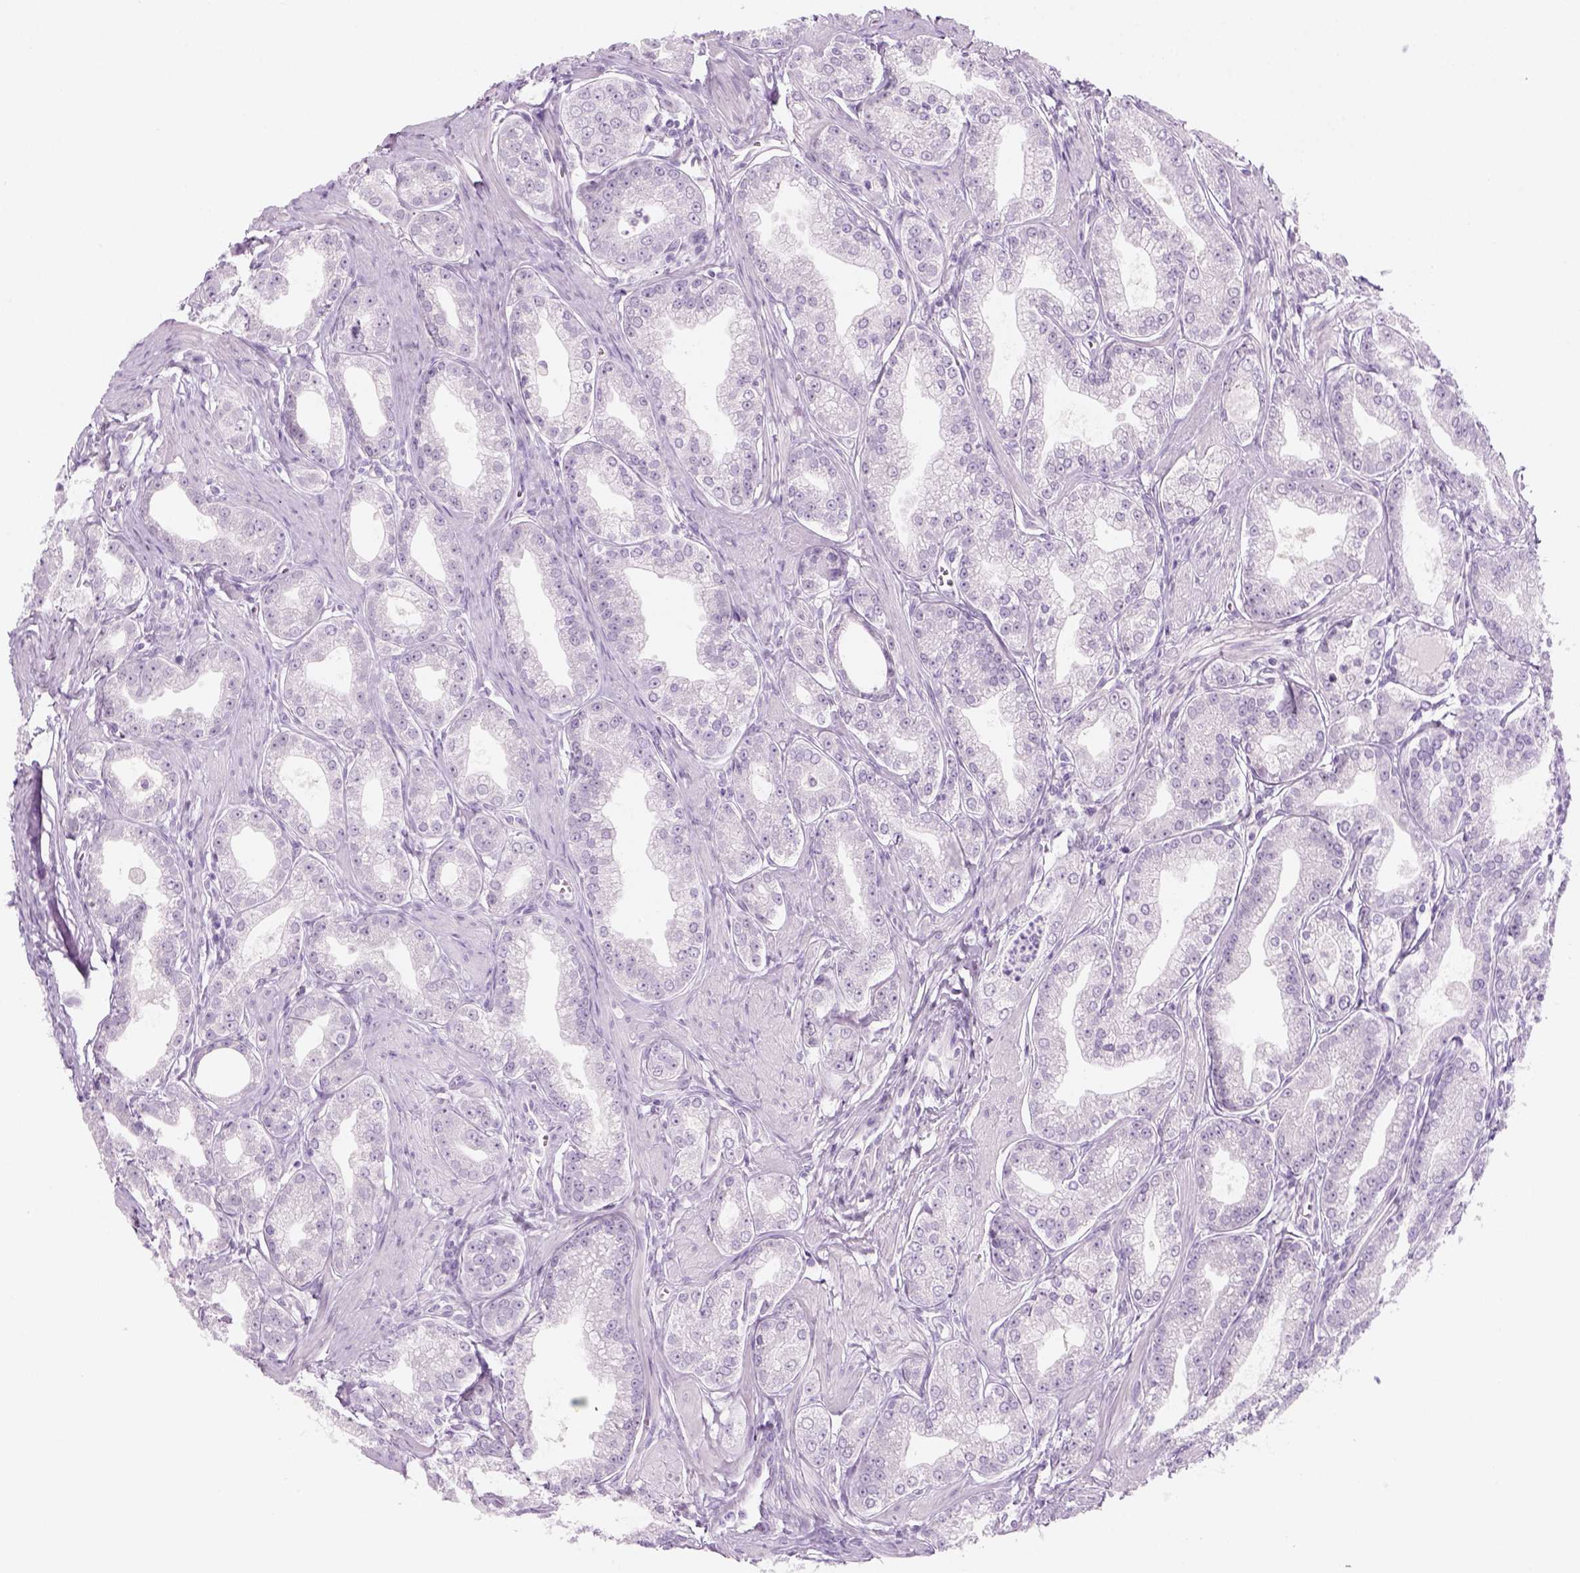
{"staining": {"intensity": "negative", "quantity": "none", "location": "none"}, "tissue": "prostate cancer", "cell_type": "Tumor cells", "image_type": "cancer", "snomed": [{"axis": "morphology", "description": "Adenocarcinoma, NOS"}, {"axis": "topography", "description": "Prostate"}], "caption": "This histopathology image is of prostate cancer (adenocarcinoma) stained with immunohistochemistry to label a protein in brown with the nuclei are counter-stained blue. There is no positivity in tumor cells.", "gene": "KRTAP11-1", "patient": {"sex": "male", "age": 71}}